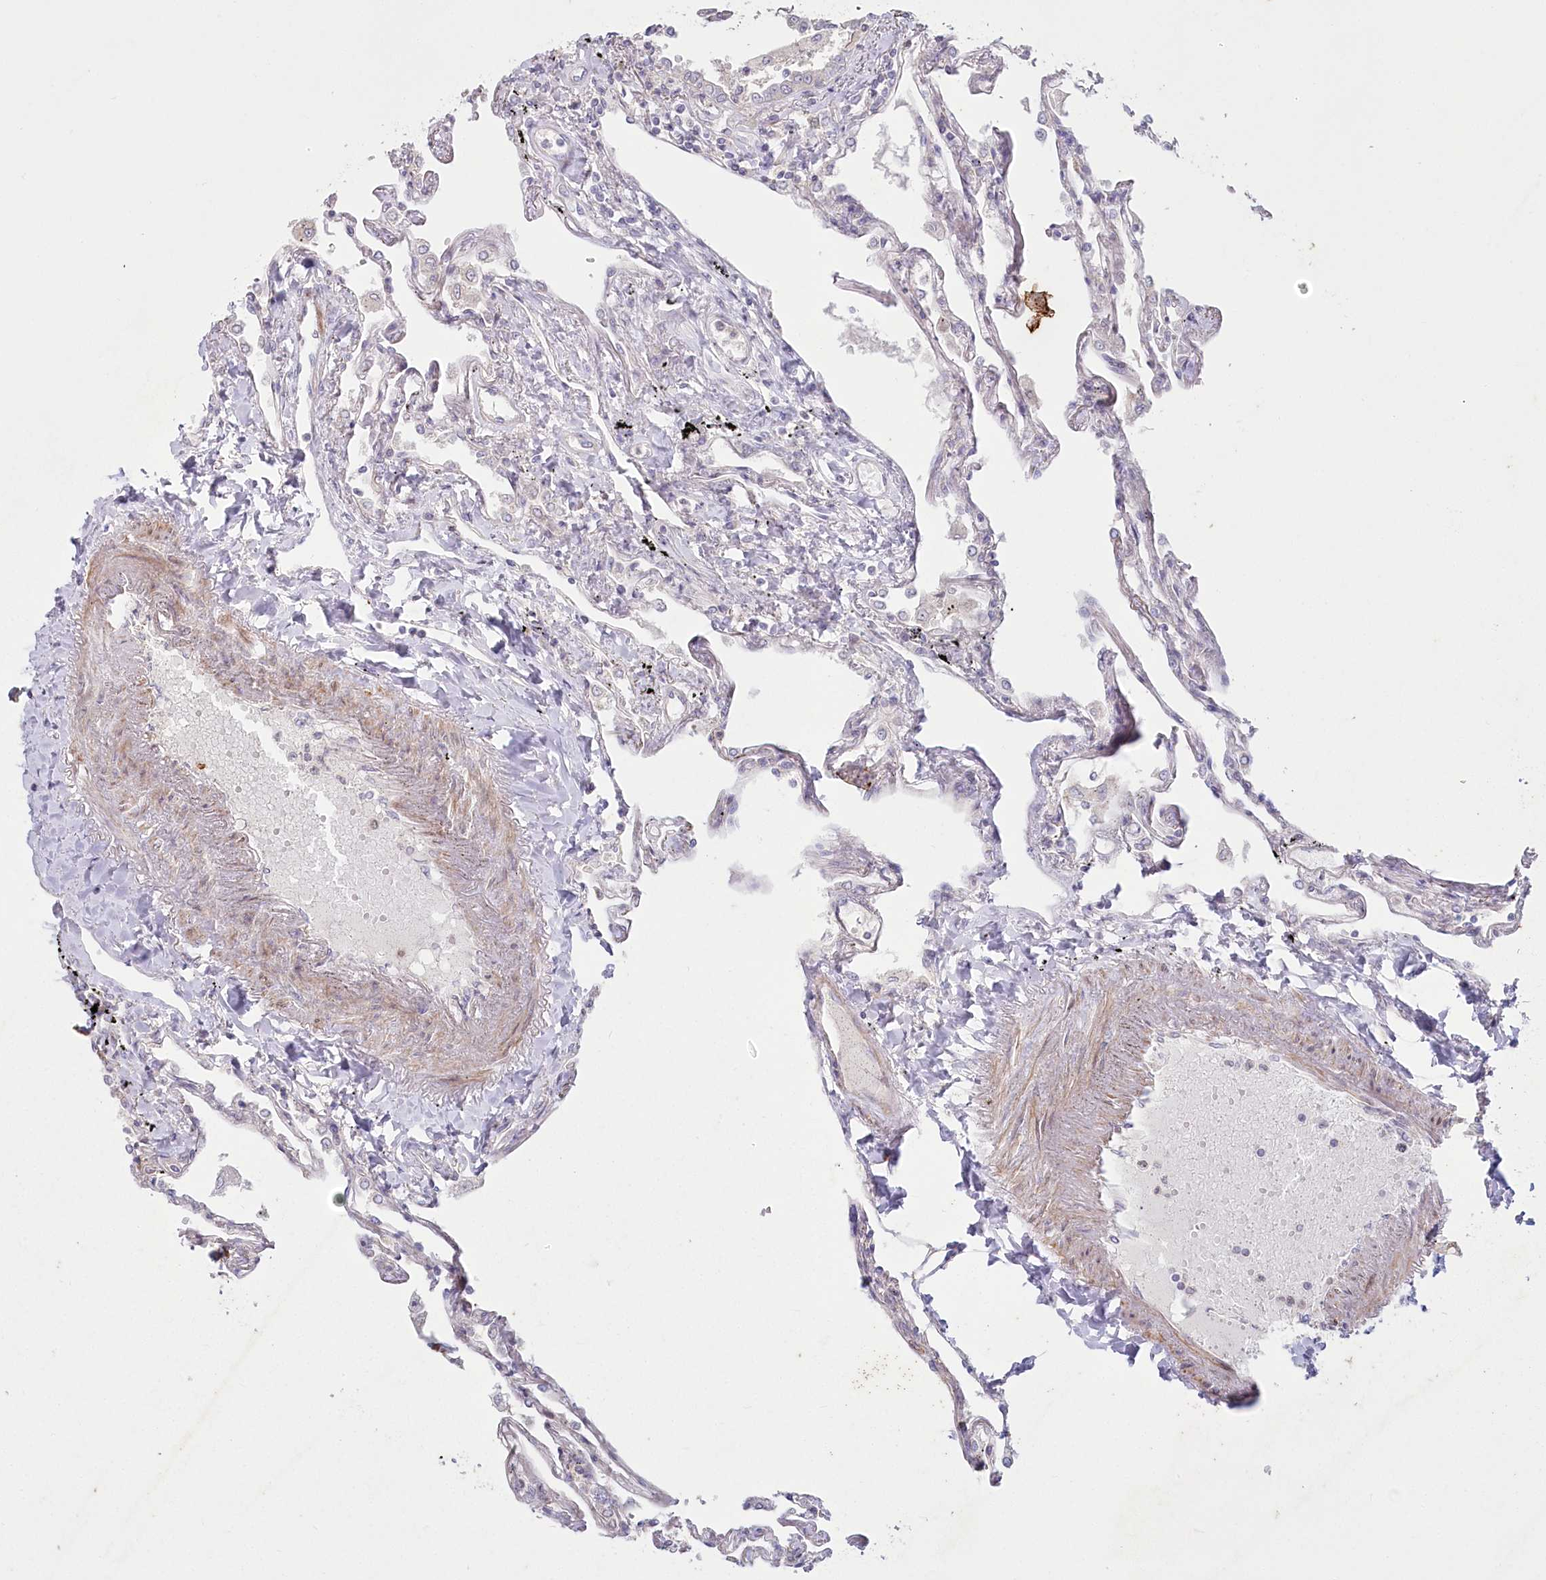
{"staining": {"intensity": "negative", "quantity": "none", "location": "none"}, "tissue": "lung", "cell_type": "Alveolar cells", "image_type": "normal", "snomed": [{"axis": "morphology", "description": "Normal tissue, NOS"}, {"axis": "topography", "description": "Lung"}], "caption": "Histopathology image shows no protein expression in alveolar cells of normal lung. The staining is performed using DAB (3,3'-diaminobenzidine) brown chromogen with nuclei counter-stained in using hematoxylin.", "gene": "MTG1", "patient": {"sex": "female", "age": 67}}